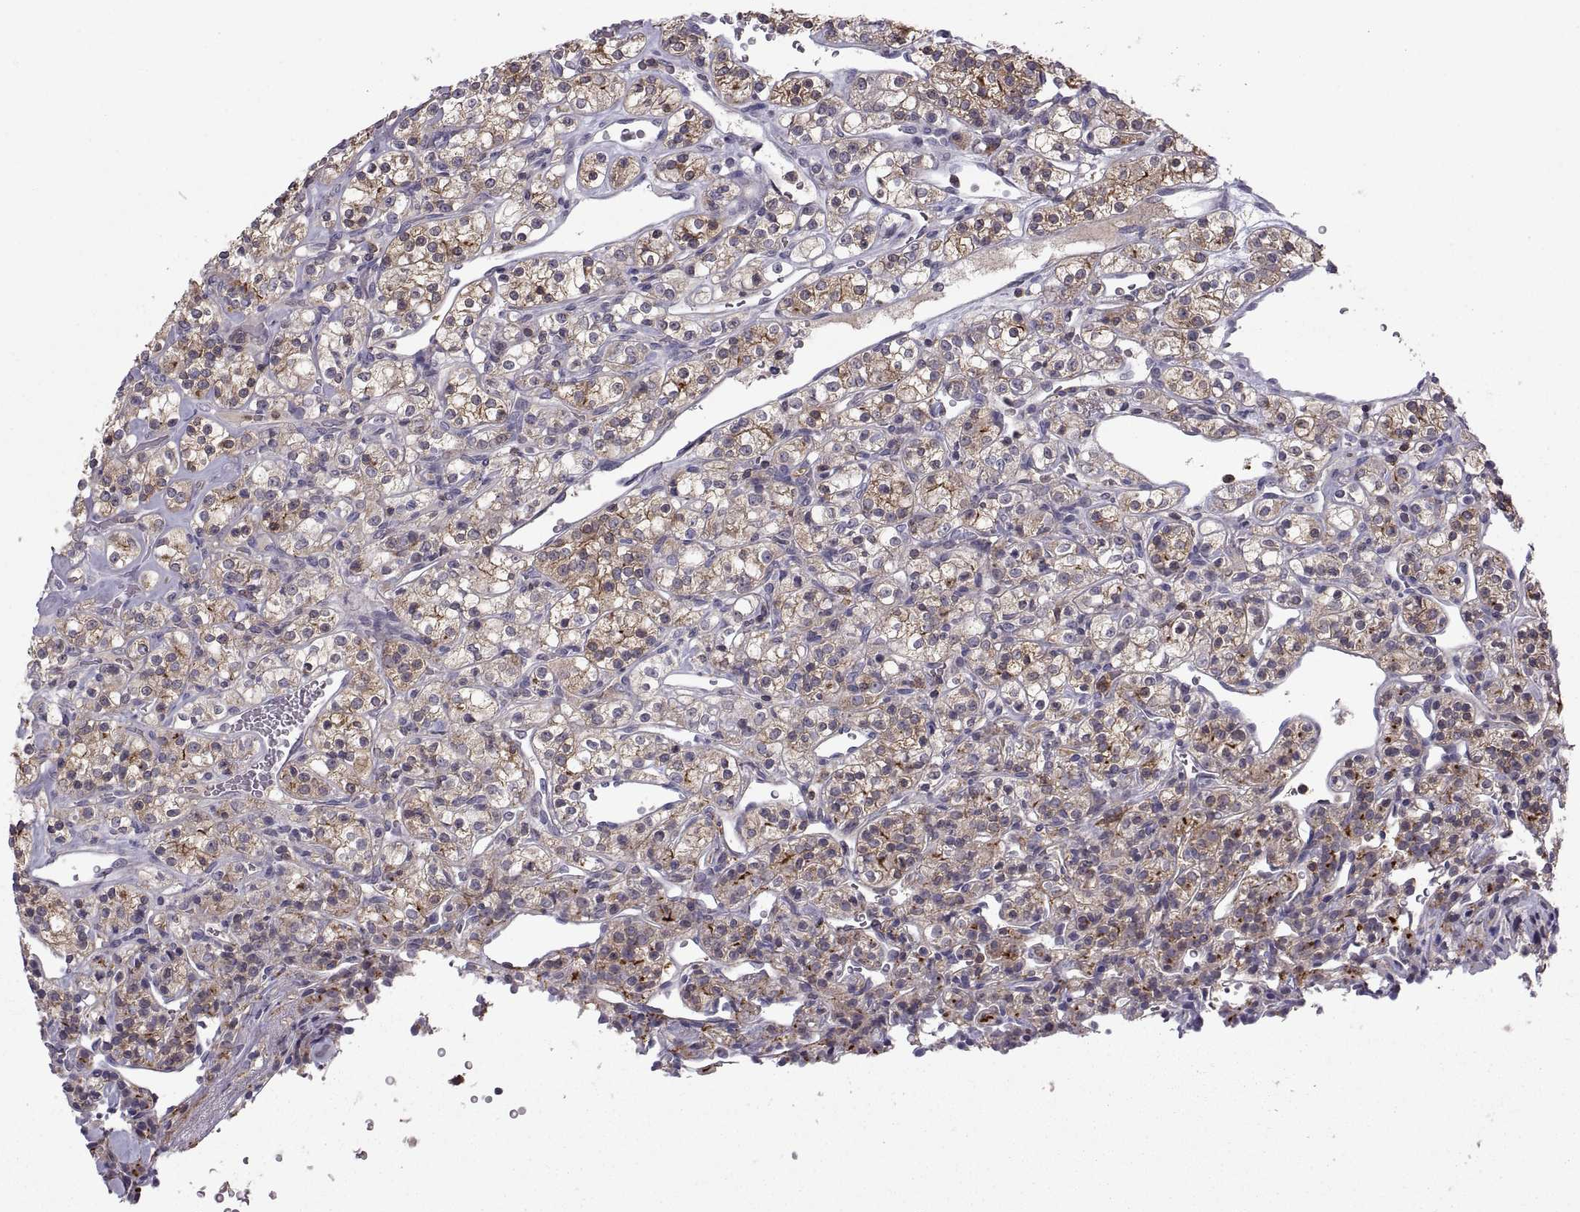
{"staining": {"intensity": "moderate", "quantity": "25%-75%", "location": "cytoplasmic/membranous"}, "tissue": "renal cancer", "cell_type": "Tumor cells", "image_type": "cancer", "snomed": [{"axis": "morphology", "description": "Adenocarcinoma, NOS"}, {"axis": "topography", "description": "Kidney"}], "caption": "Moderate cytoplasmic/membranous protein positivity is identified in about 25%-75% of tumor cells in renal cancer.", "gene": "EZR", "patient": {"sex": "male", "age": 77}}